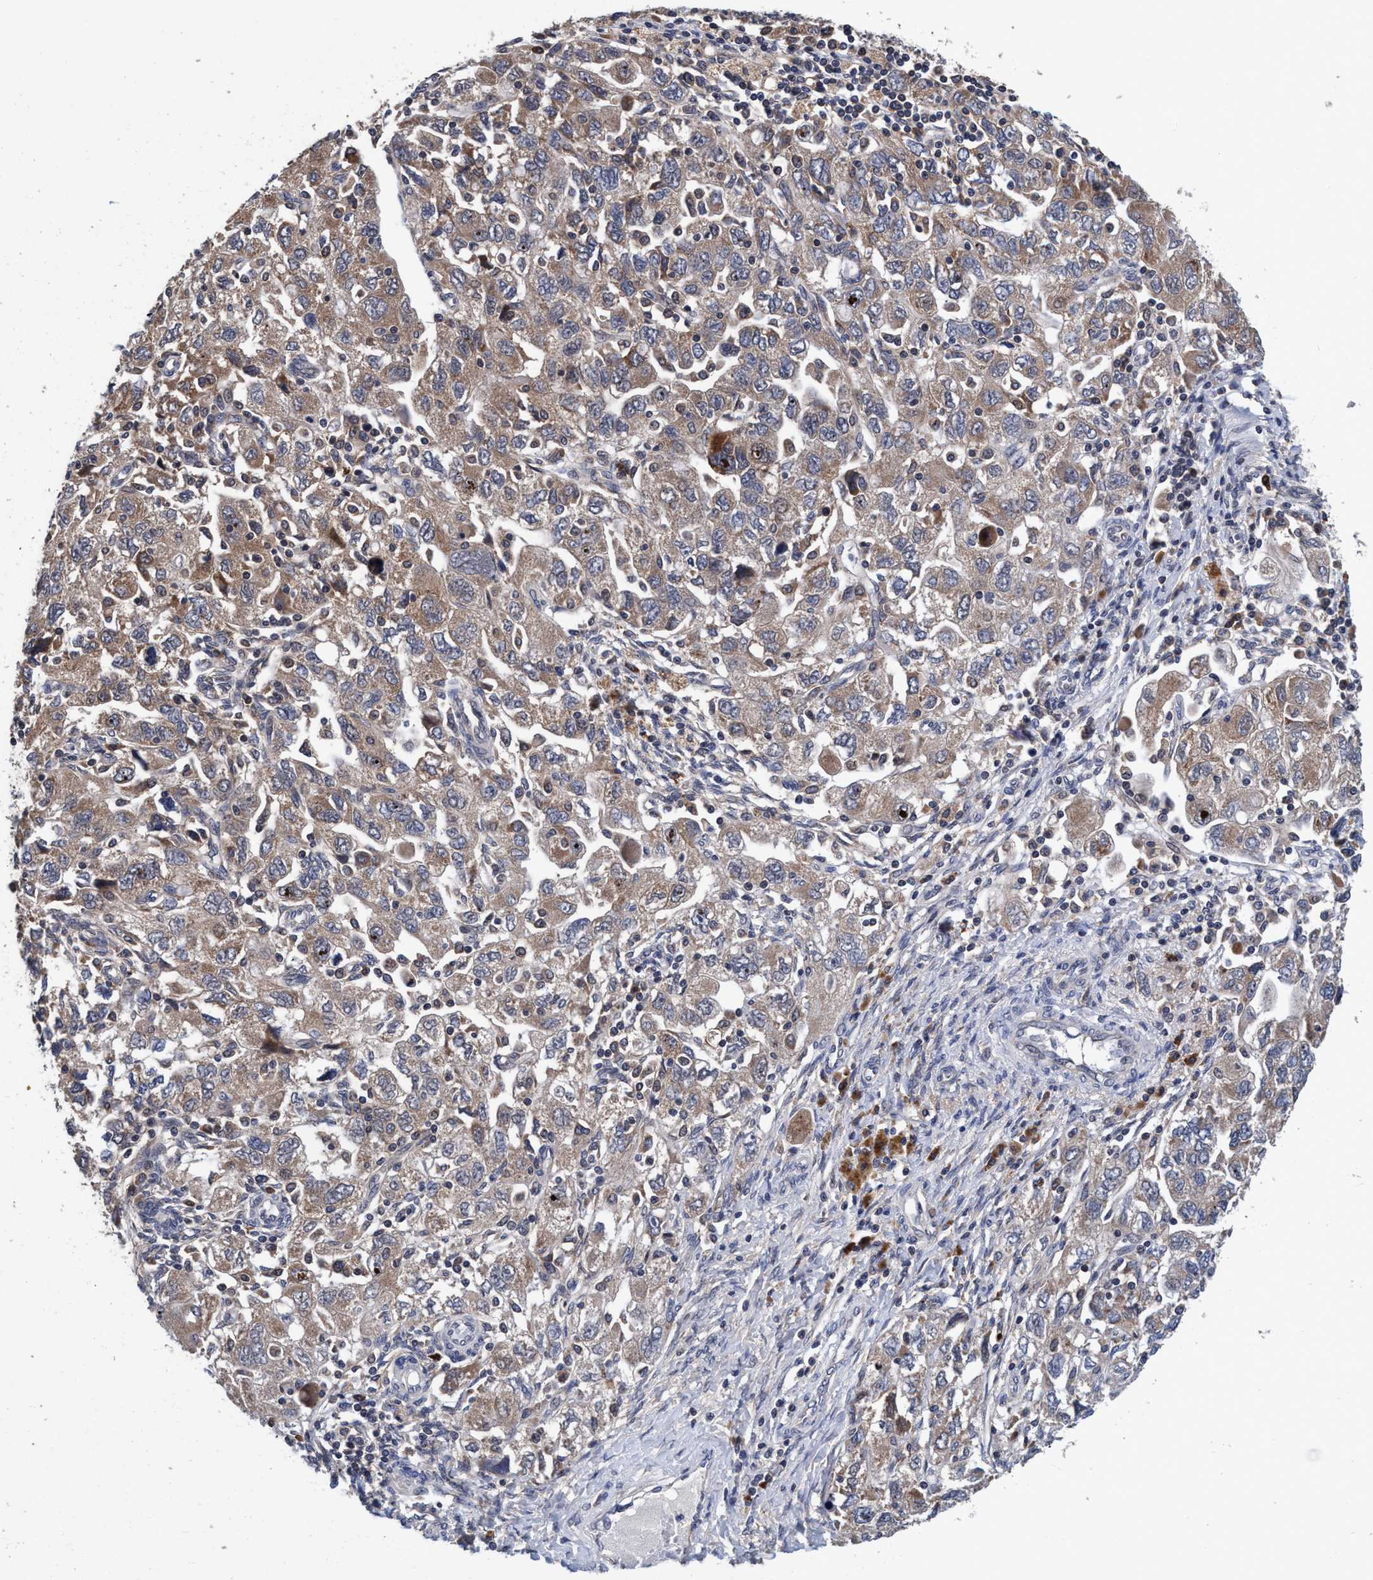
{"staining": {"intensity": "weak", "quantity": ">75%", "location": "cytoplasmic/membranous"}, "tissue": "ovarian cancer", "cell_type": "Tumor cells", "image_type": "cancer", "snomed": [{"axis": "morphology", "description": "Carcinoma, NOS"}, {"axis": "morphology", "description": "Cystadenocarcinoma, serous, NOS"}, {"axis": "topography", "description": "Ovary"}], "caption": "This is an image of immunohistochemistry staining of serous cystadenocarcinoma (ovarian), which shows weak staining in the cytoplasmic/membranous of tumor cells.", "gene": "CALCOCO2", "patient": {"sex": "female", "age": 69}}